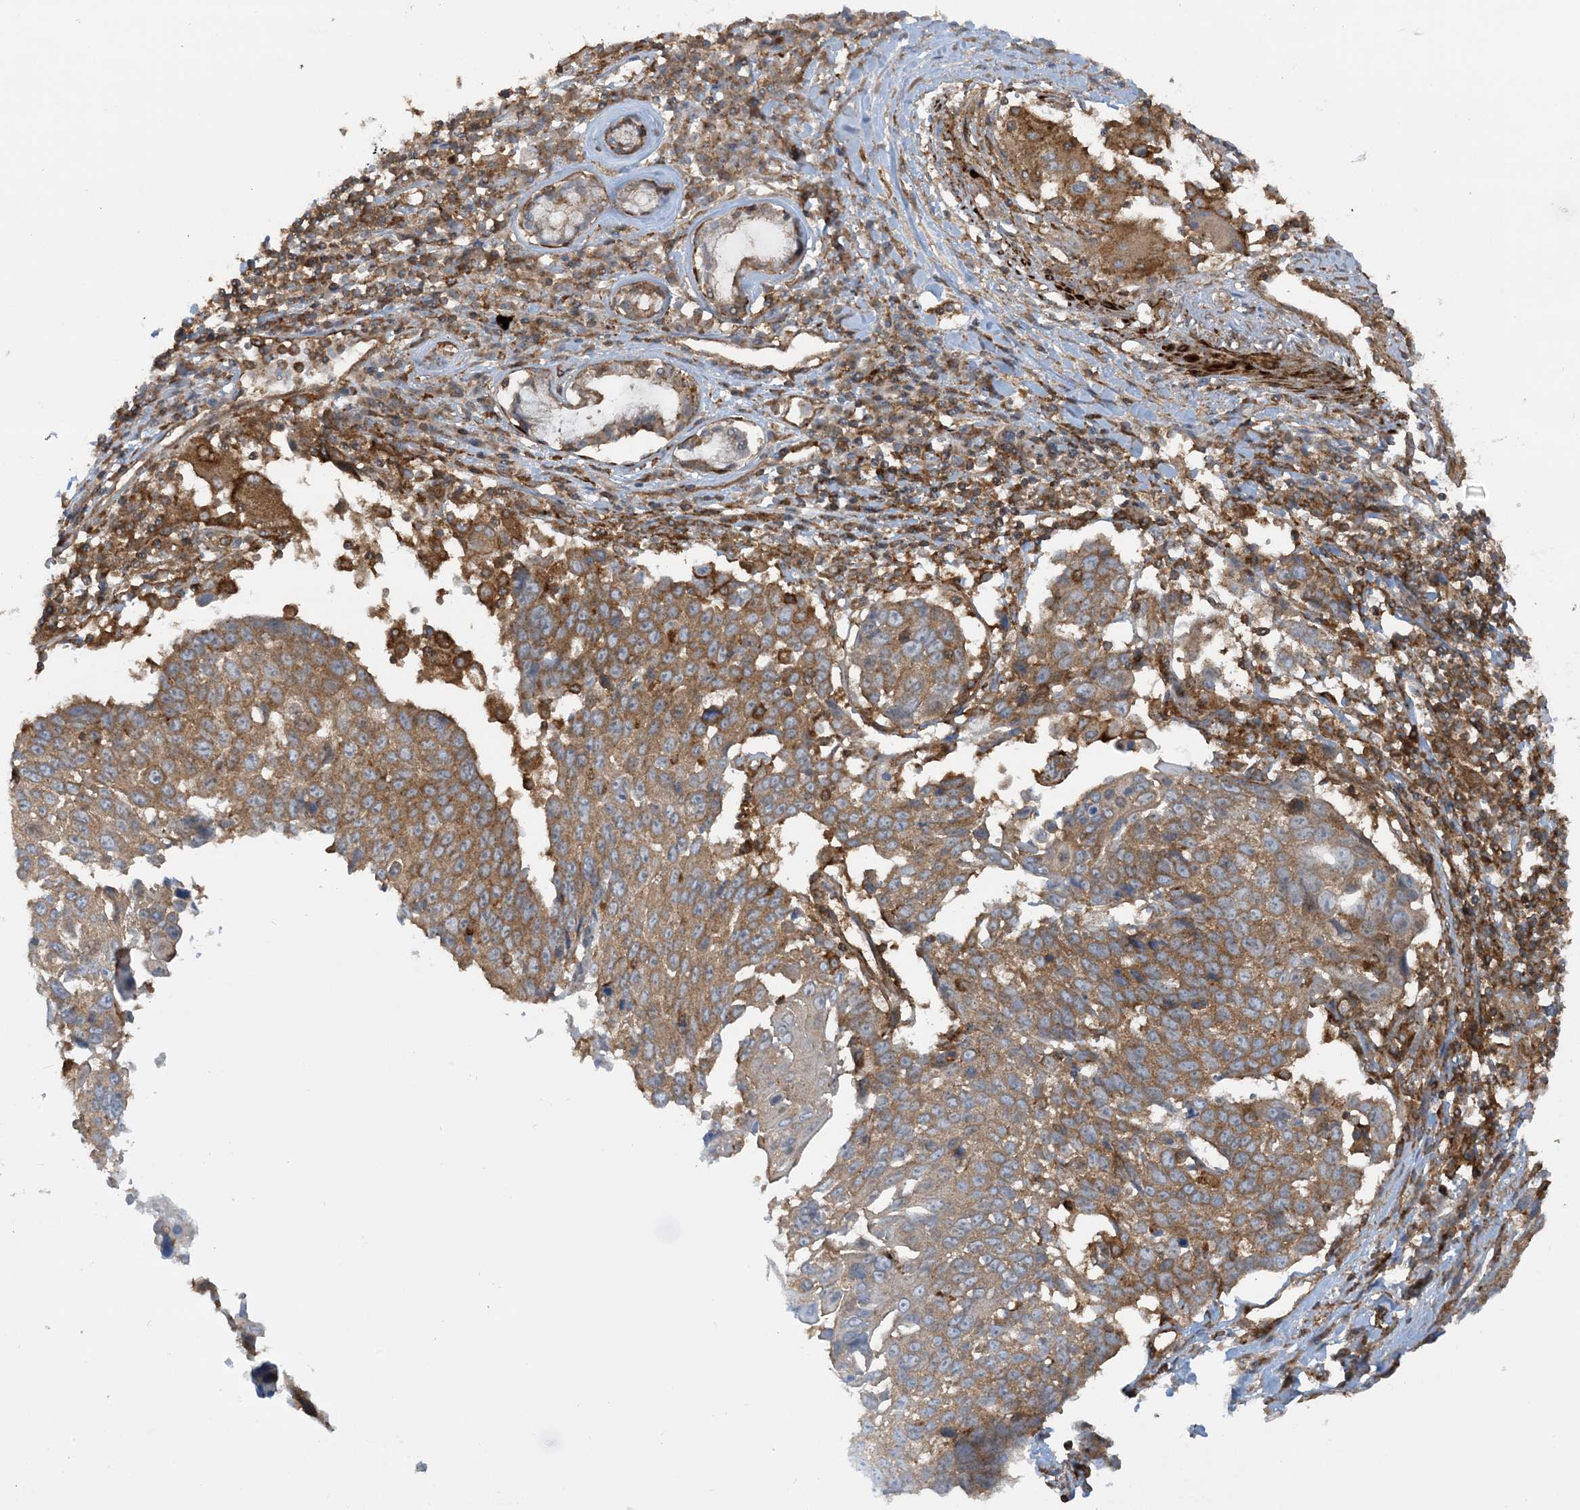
{"staining": {"intensity": "moderate", "quantity": ">75%", "location": "cytoplasmic/membranous"}, "tissue": "lung cancer", "cell_type": "Tumor cells", "image_type": "cancer", "snomed": [{"axis": "morphology", "description": "Squamous cell carcinoma, NOS"}, {"axis": "topography", "description": "Lung"}], "caption": "Immunohistochemistry image of neoplastic tissue: lung cancer (squamous cell carcinoma) stained using immunohistochemistry demonstrates medium levels of moderate protein expression localized specifically in the cytoplasmic/membranous of tumor cells, appearing as a cytoplasmic/membranous brown color.", "gene": "STAM2", "patient": {"sex": "male", "age": 66}}